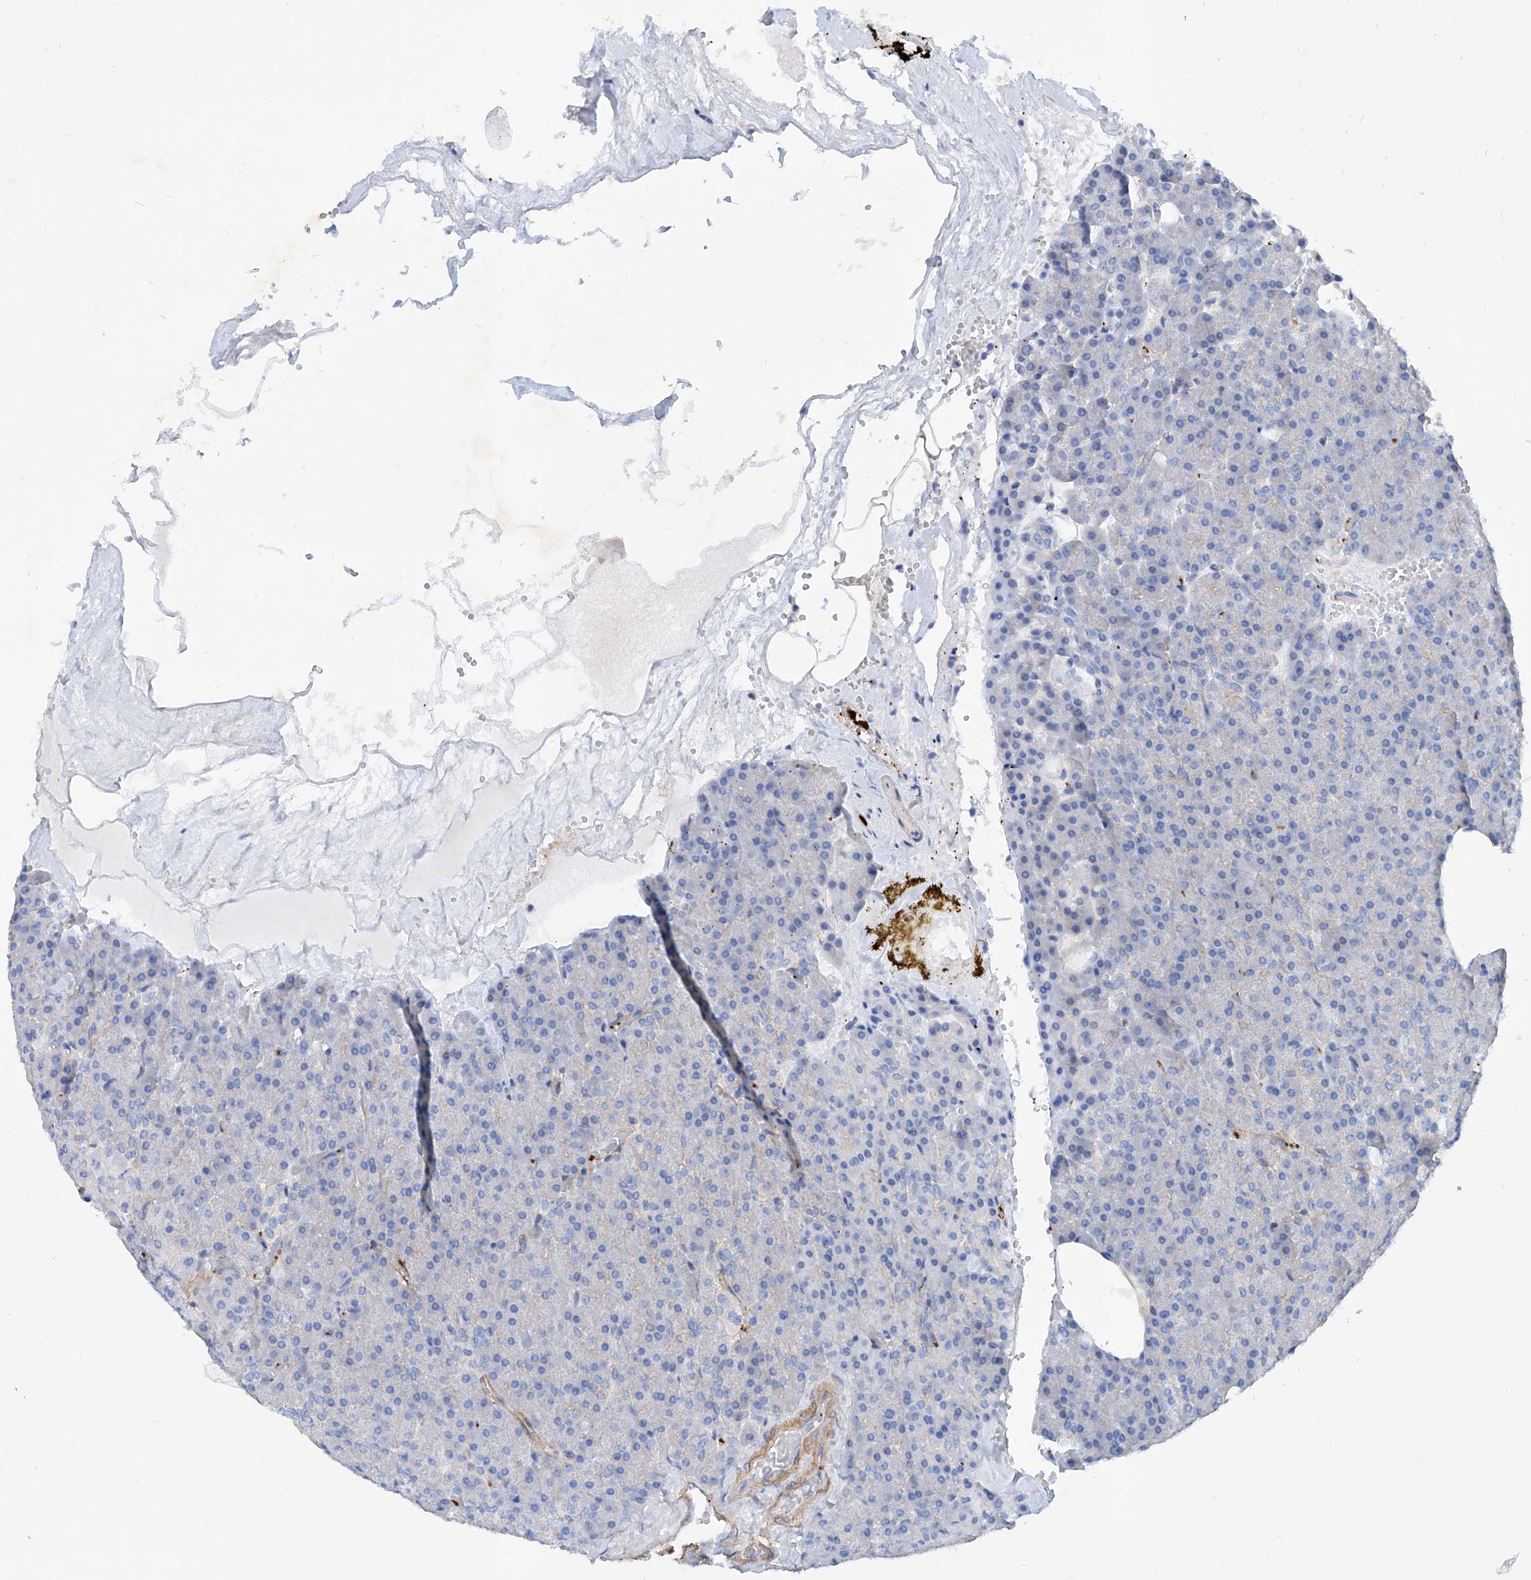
{"staining": {"intensity": "negative", "quantity": "none", "location": "none"}, "tissue": "pancreas", "cell_type": "Exocrine glandular cells", "image_type": "normal", "snomed": [{"axis": "morphology", "description": "Normal tissue, NOS"}, {"axis": "morphology", "description": "Carcinoid, malignant, NOS"}, {"axis": "topography", "description": "Pancreas"}], "caption": "There is no significant staining in exocrine glandular cells of pancreas. The staining is performed using DAB brown chromogen with nuclei counter-stained in using hematoxylin.", "gene": "TAS2R60", "patient": {"sex": "female", "age": 35}}